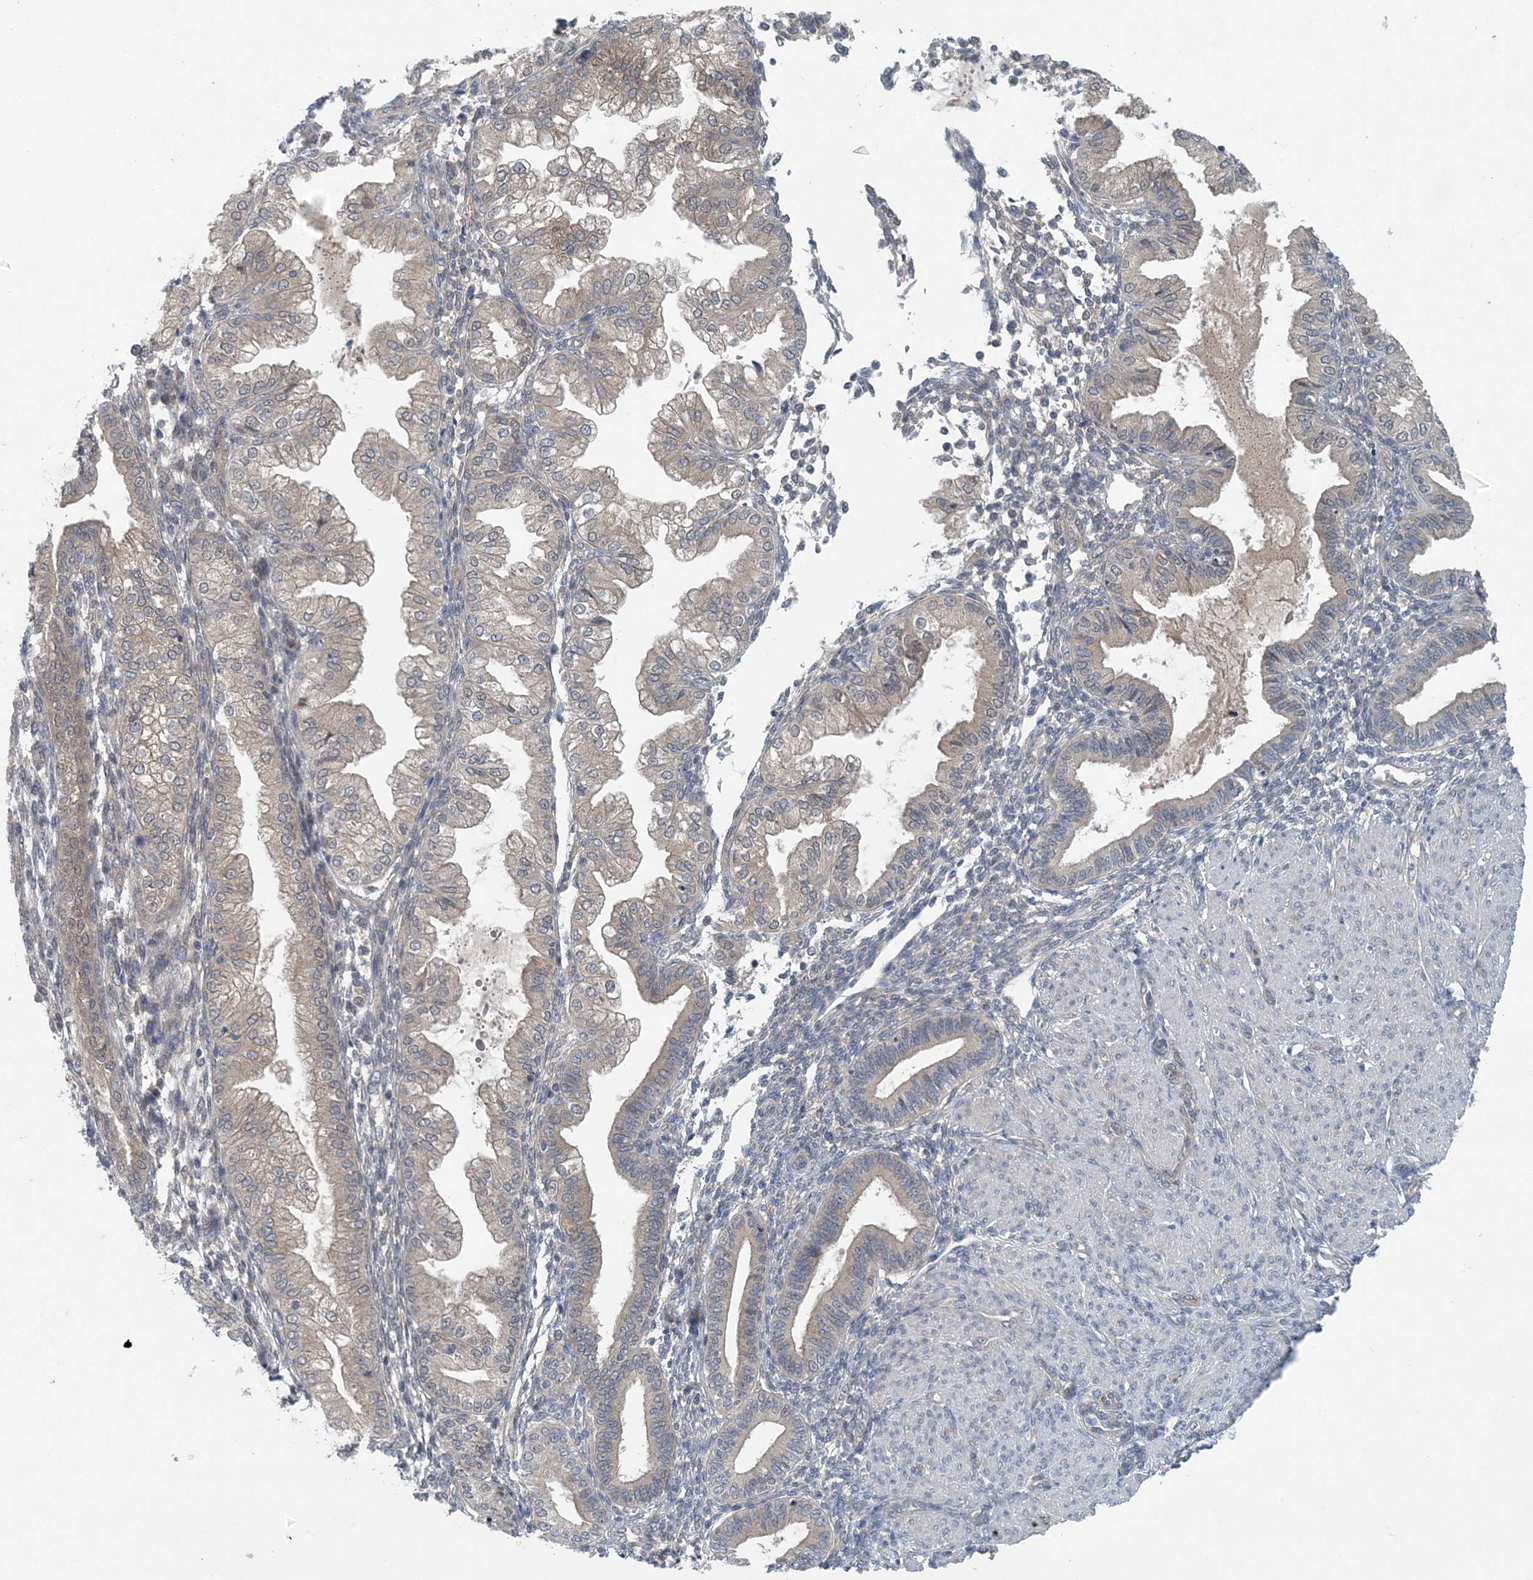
{"staining": {"intensity": "negative", "quantity": "none", "location": "none"}, "tissue": "endometrium", "cell_type": "Cells in endometrial stroma", "image_type": "normal", "snomed": [{"axis": "morphology", "description": "Normal tissue, NOS"}, {"axis": "topography", "description": "Endometrium"}], "caption": "Endometrium stained for a protein using immunohistochemistry (IHC) shows no staining cells in endometrial stroma.", "gene": "HIKESHI", "patient": {"sex": "female", "age": 53}}